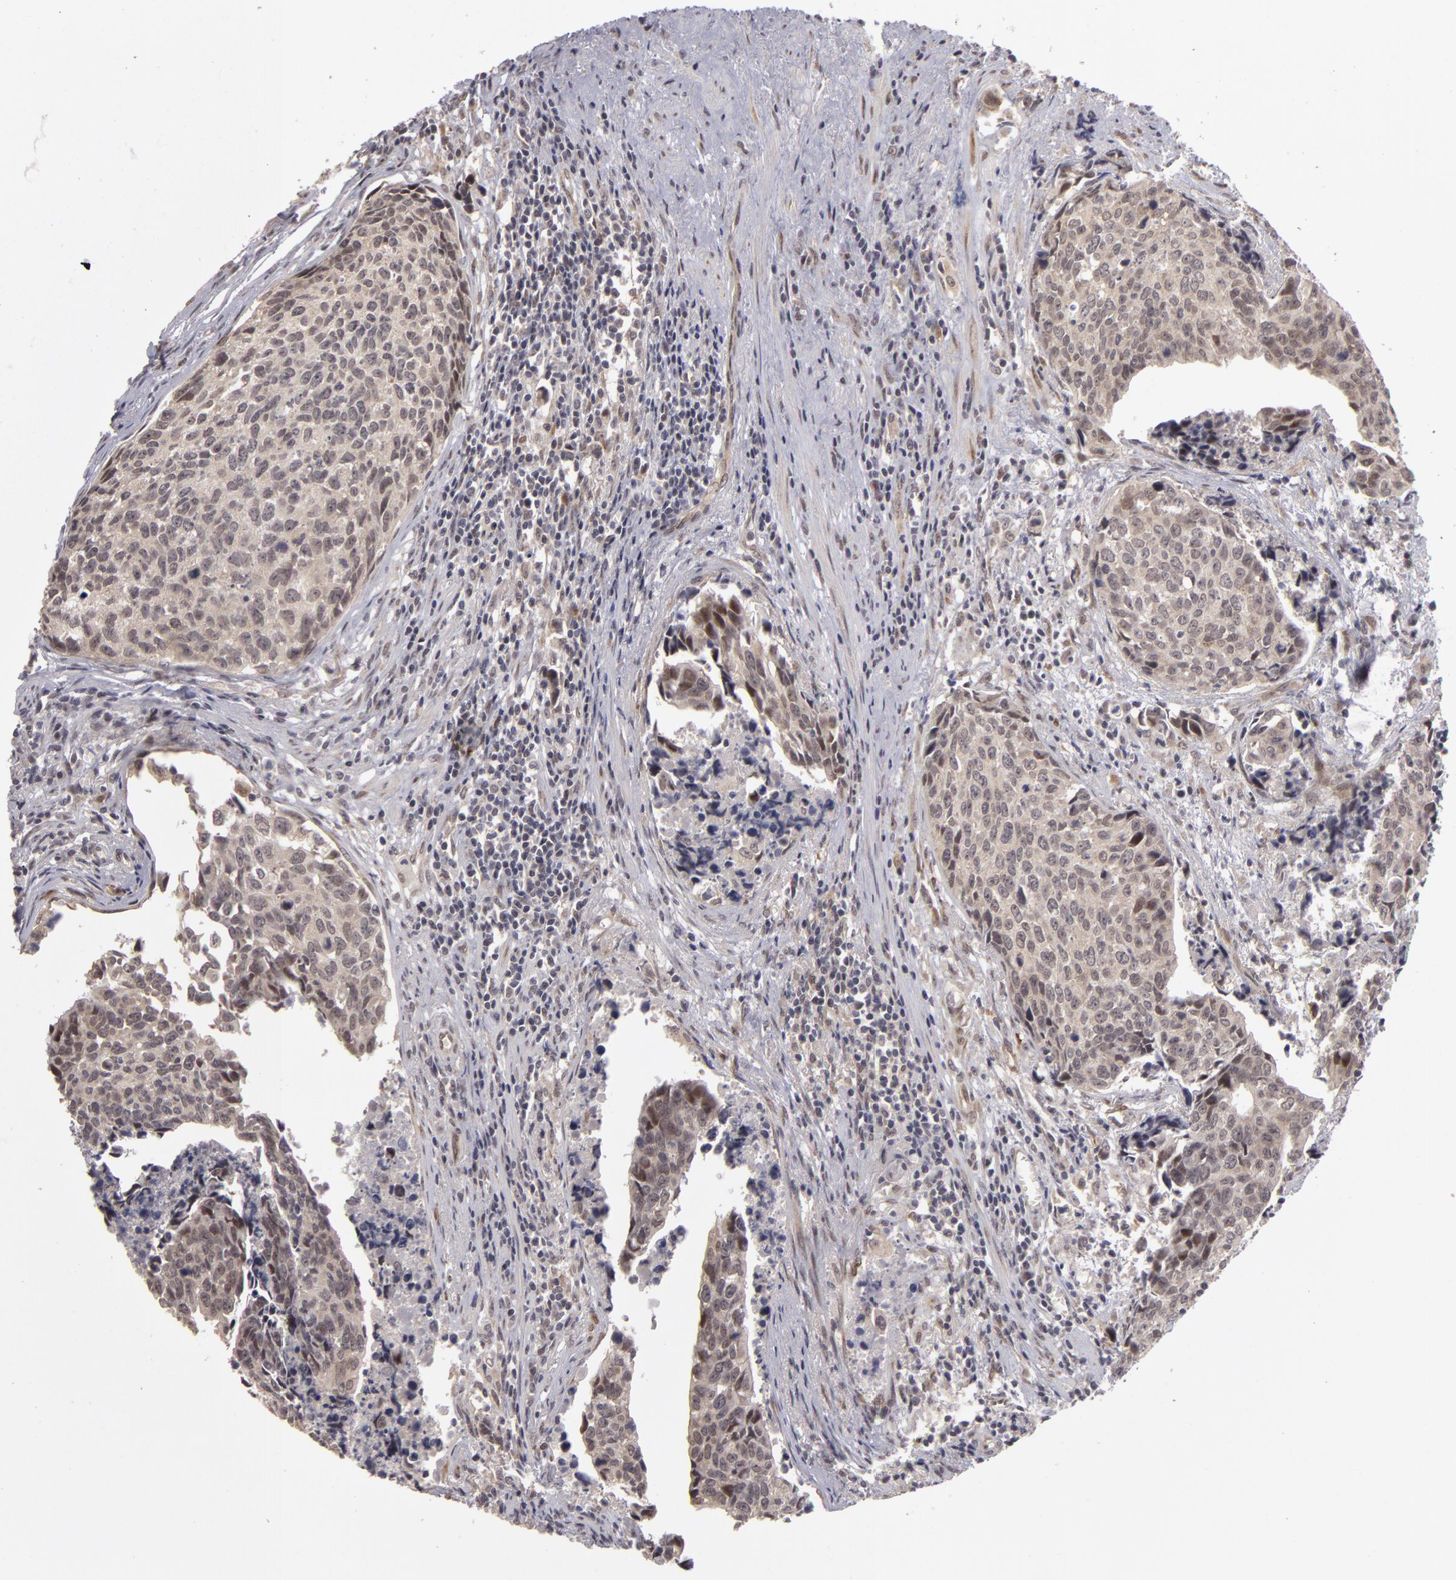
{"staining": {"intensity": "weak", "quantity": "<25%", "location": "cytoplasmic/membranous,nuclear"}, "tissue": "urothelial cancer", "cell_type": "Tumor cells", "image_type": "cancer", "snomed": [{"axis": "morphology", "description": "Urothelial carcinoma, High grade"}, {"axis": "topography", "description": "Urinary bladder"}], "caption": "Tumor cells are negative for brown protein staining in high-grade urothelial carcinoma.", "gene": "ZNF133", "patient": {"sex": "male", "age": 81}}